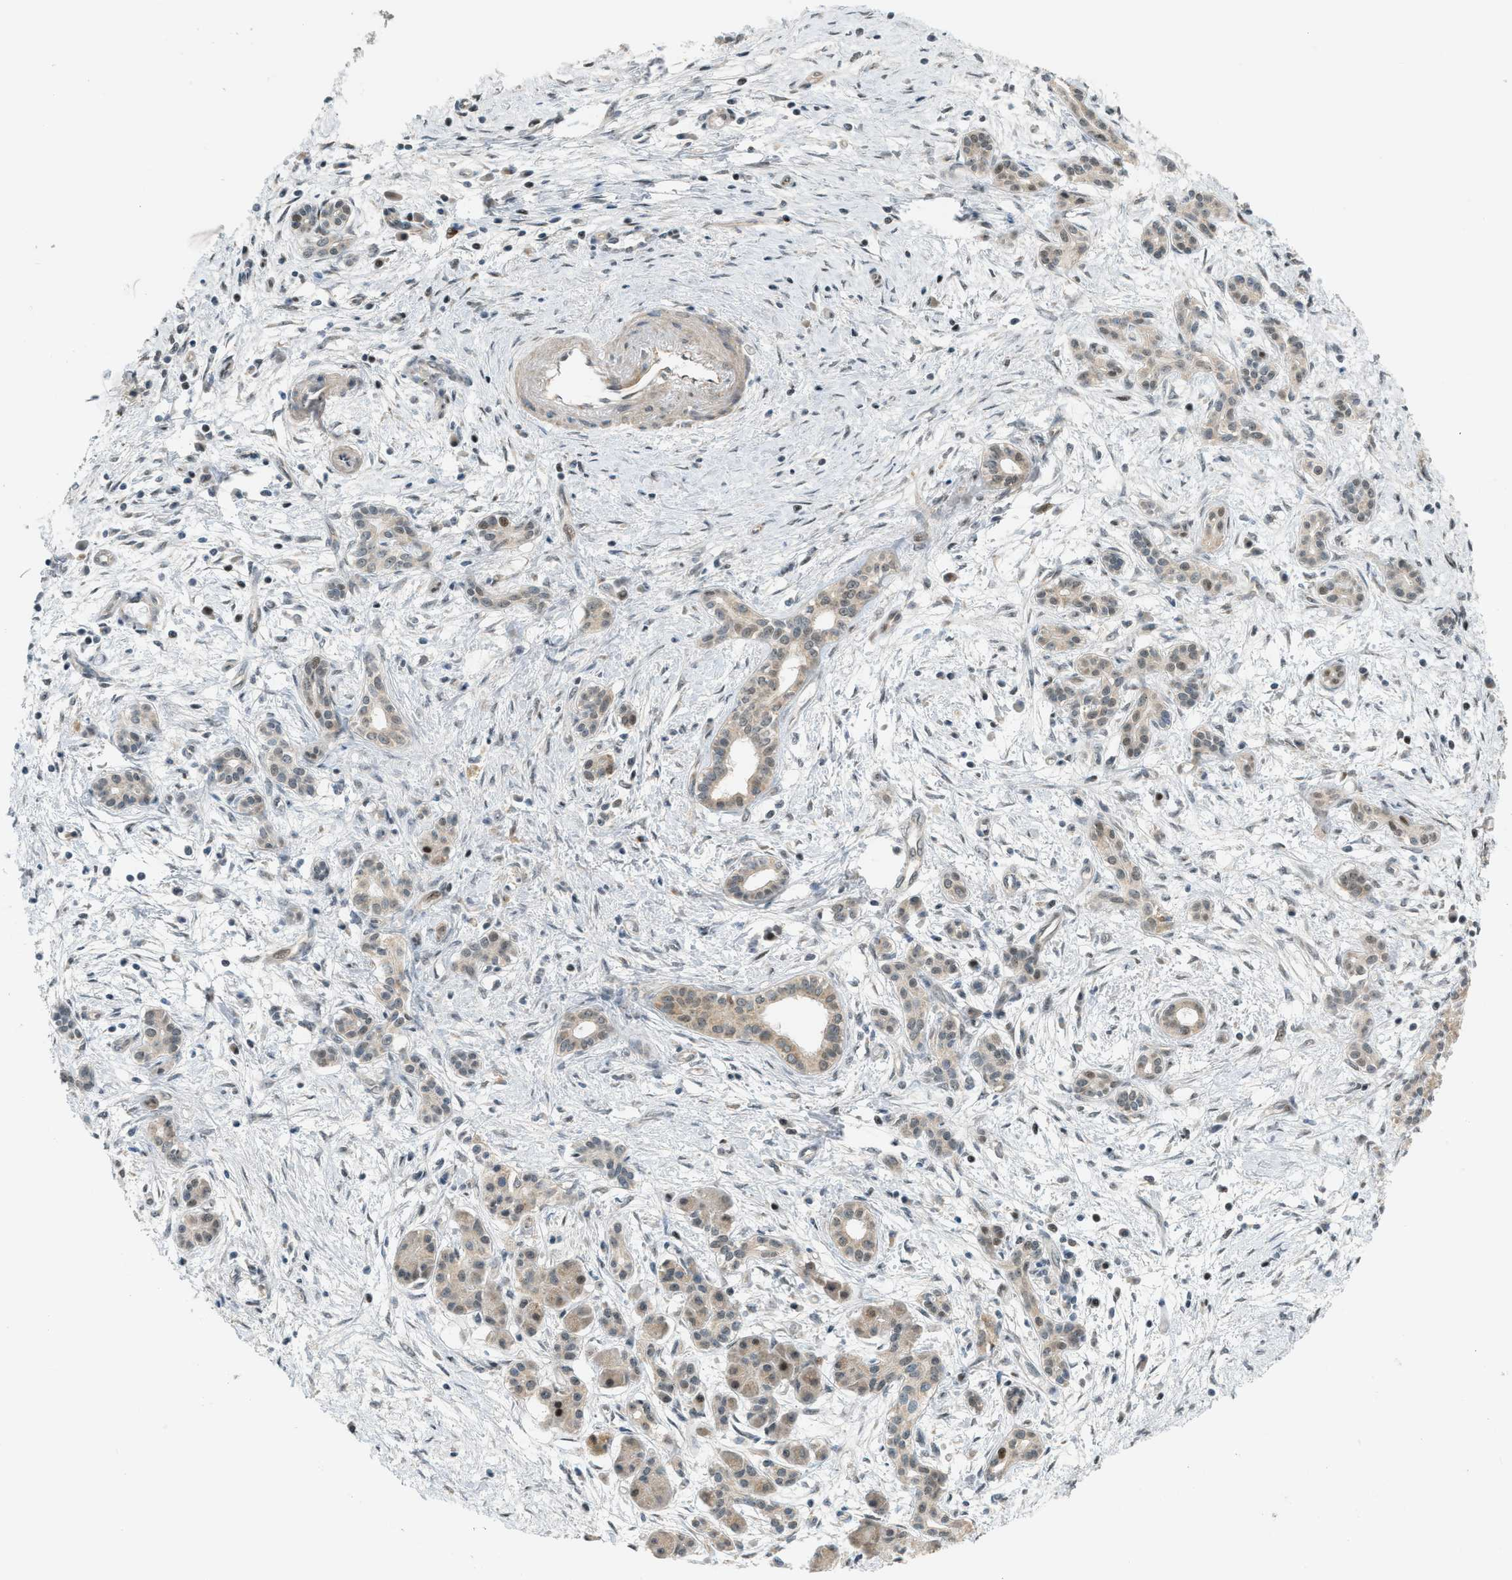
{"staining": {"intensity": "weak", "quantity": ">75%", "location": "cytoplasmic/membranous,nuclear"}, "tissue": "pancreatic cancer", "cell_type": "Tumor cells", "image_type": "cancer", "snomed": [{"axis": "morphology", "description": "Adenocarcinoma, NOS"}, {"axis": "topography", "description": "Pancreas"}], "caption": "An immunohistochemistry image of neoplastic tissue is shown. Protein staining in brown labels weak cytoplasmic/membranous and nuclear positivity in adenocarcinoma (pancreatic) within tumor cells.", "gene": "CCDC186", "patient": {"sex": "female", "age": 70}}